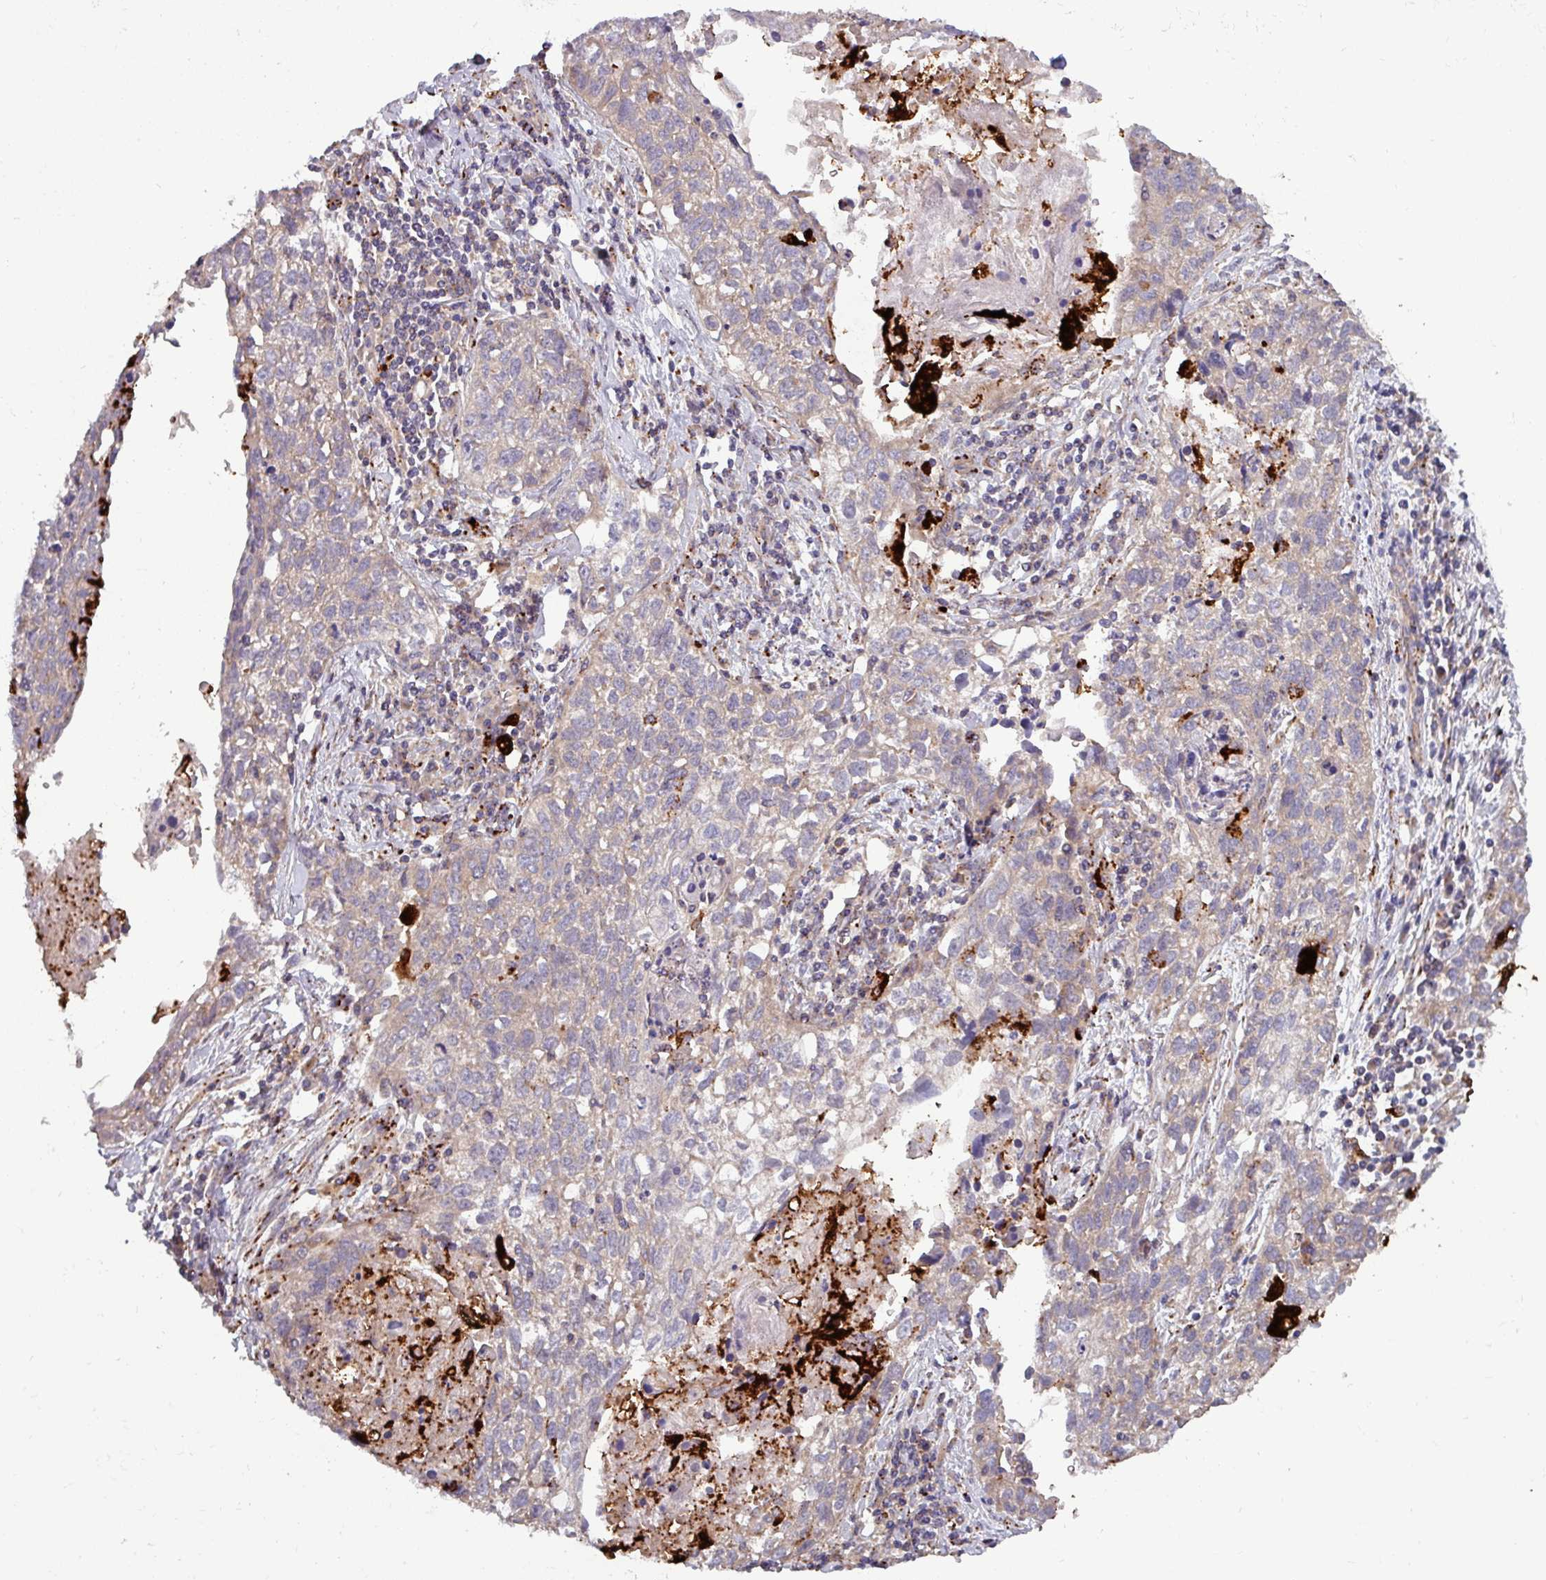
{"staining": {"intensity": "negative", "quantity": "none", "location": "none"}, "tissue": "lung cancer", "cell_type": "Tumor cells", "image_type": "cancer", "snomed": [{"axis": "morphology", "description": "Squamous cell carcinoma, NOS"}, {"axis": "topography", "description": "Lung"}], "caption": "High power microscopy photomicrograph of an IHC micrograph of lung squamous cell carcinoma, revealing no significant expression in tumor cells.", "gene": "PLIN2", "patient": {"sex": "male", "age": 74}}